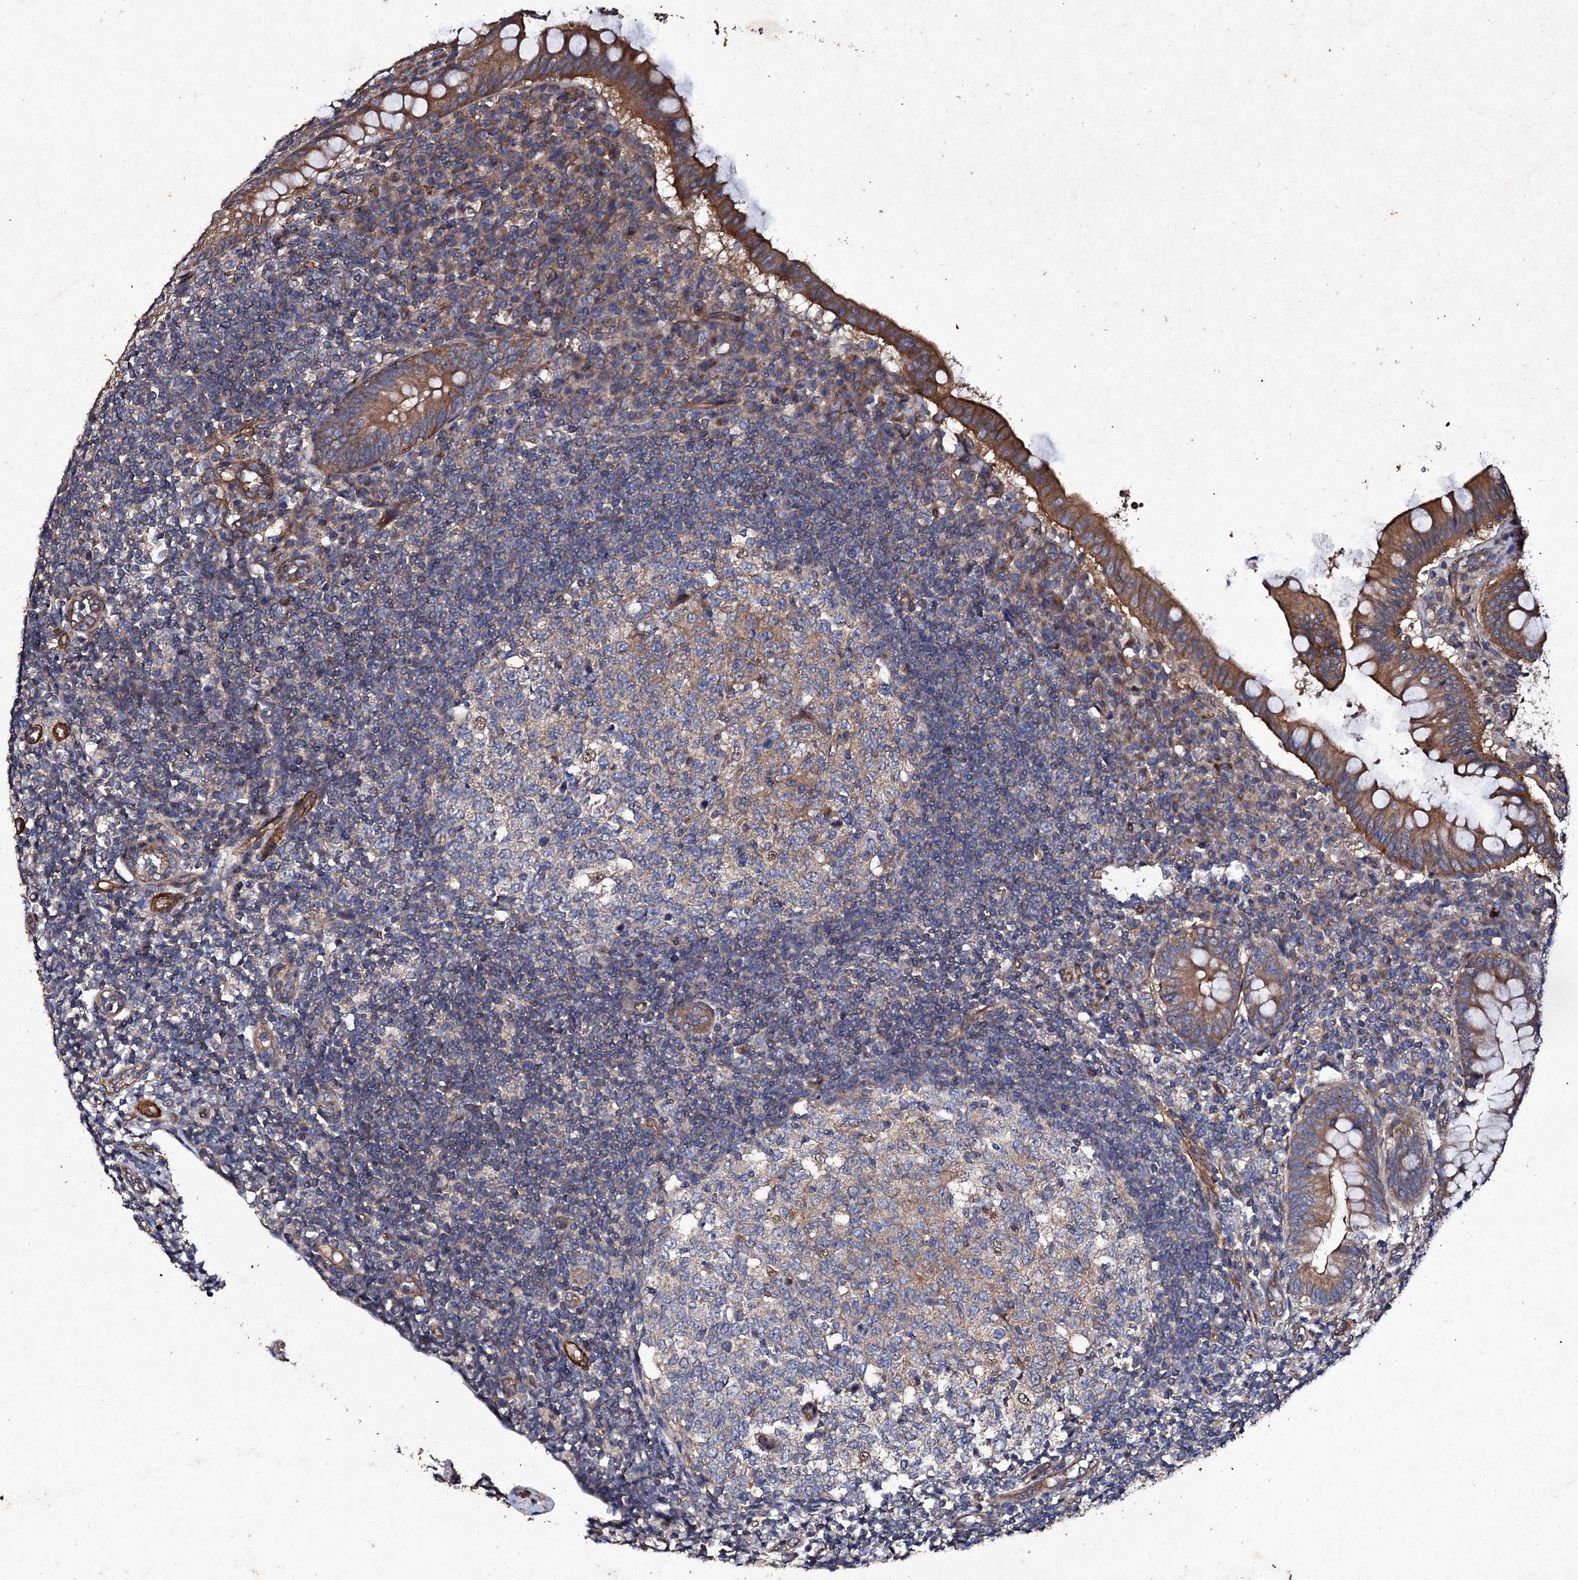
{"staining": {"intensity": "strong", "quantity": ">75%", "location": "cytoplasmic/membranous"}, "tissue": "appendix", "cell_type": "Glandular cells", "image_type": "normal", "snomed": [{"axis": "morphology", "description": "Normal tissue, NOS"}, {"axis": "topography", "description": "Appendix"}], "caption": "Appendix stained for a protein (brown) exhibits strong cytoplasmic/membranous positive expression in approximately >75% of glandular cells.", "gene": "MOCOS", "patient": {"sex": "female", "age": 33}}